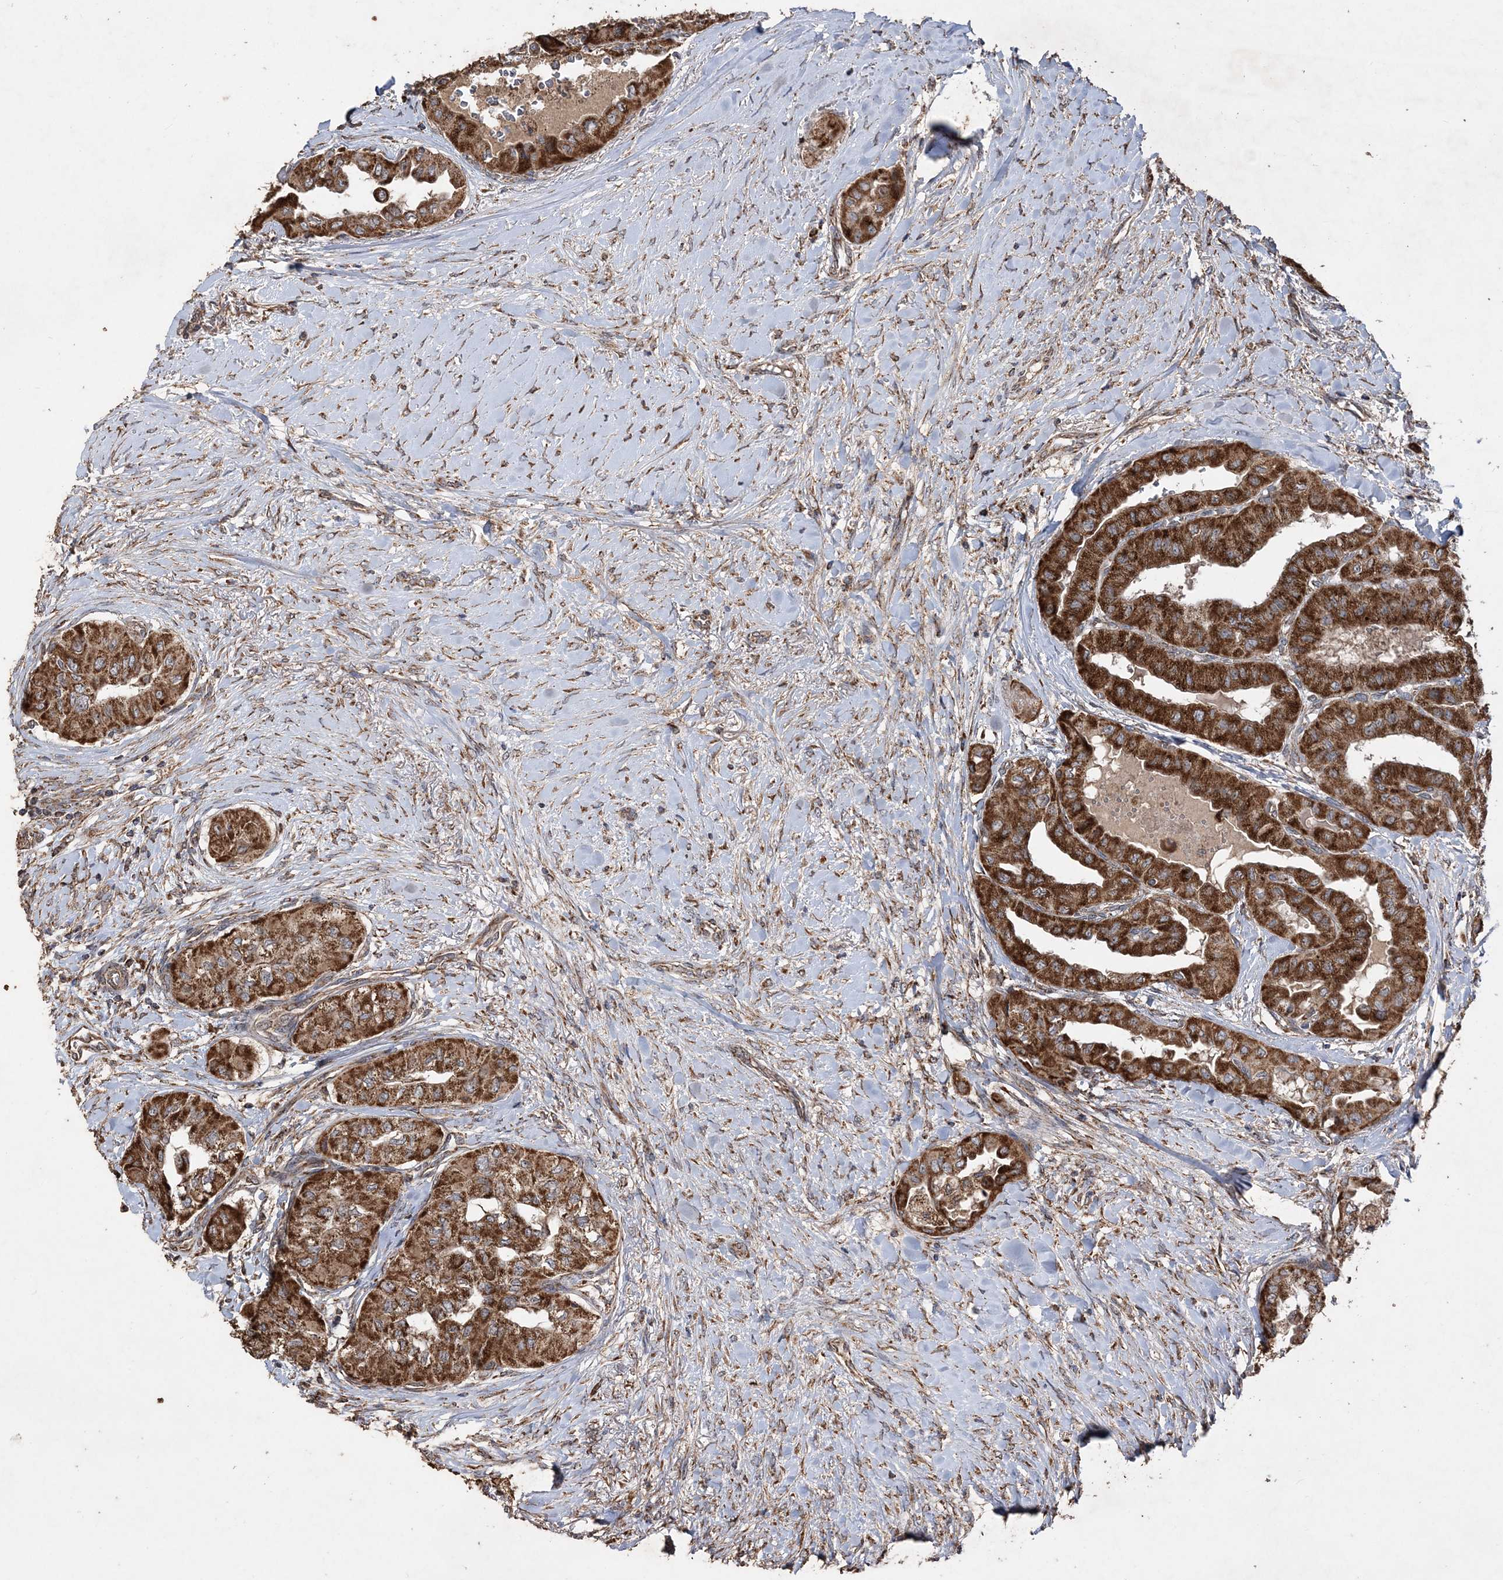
{"staining": {"intensity": "strong", "quantity": ">75%", "location": "cytoplasmic/membranous"}, "tissue": "thyroid cancer", "cell_type": "Tumor cells", "image_type": "cancer", "snomed": [{"axis": "morphology", "description": "Papillary adenocarcinoma, NOS"}, {"axis": "topography", "description": "Thyroid gland"}], "caption": "Papillary adenocarcinoma (thyroid) stained with immunohistochemistry shows strong cytoplasmic/membranous positivity in approximately >75% of tumor cells. The protein of interest is shown in brown color, while the nuclei are stained blue.", "gene": "POC5", "patient": {"sex": "female", "age": 59}}